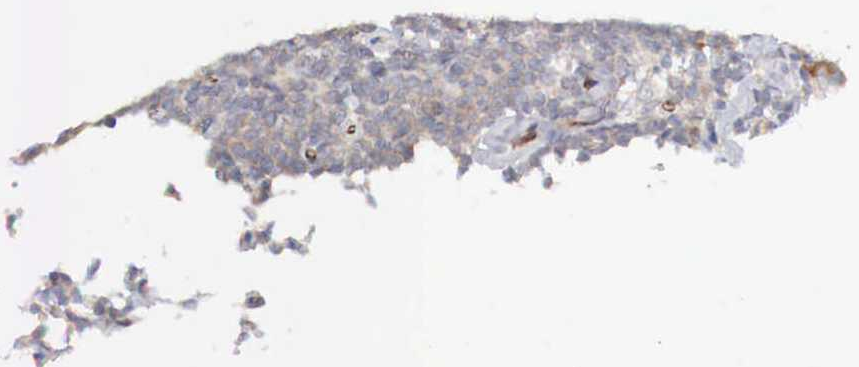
{"staining": {"intensity": "weak", "quantity": ">75%", "location": "cytoplasmic/membranous"}, "tissue": "lymphoma", "cell_type": "Tumor cells", "image_type": "cancer", "snomed": [{"axis": "morphology", "description": "Malignant lymphoma, non-Hodgkin's type, High grade"}, {"axis": "topography", "description": "Lymph node"}], "caption": "High-grade malignant lymphoma, non-Hodgkin's type stained with DAB (3,3'-diaminobenzidine) immunohistochemistry (IHC) reveals low levels of weak cytoplasmic/membranous staining in approximately >75% of tumor cells. (brown staining indicates protein expression, while blue staining denotes nuclei).", "gene": "WT1", "patient": {"sex": "female", "age": 76}}